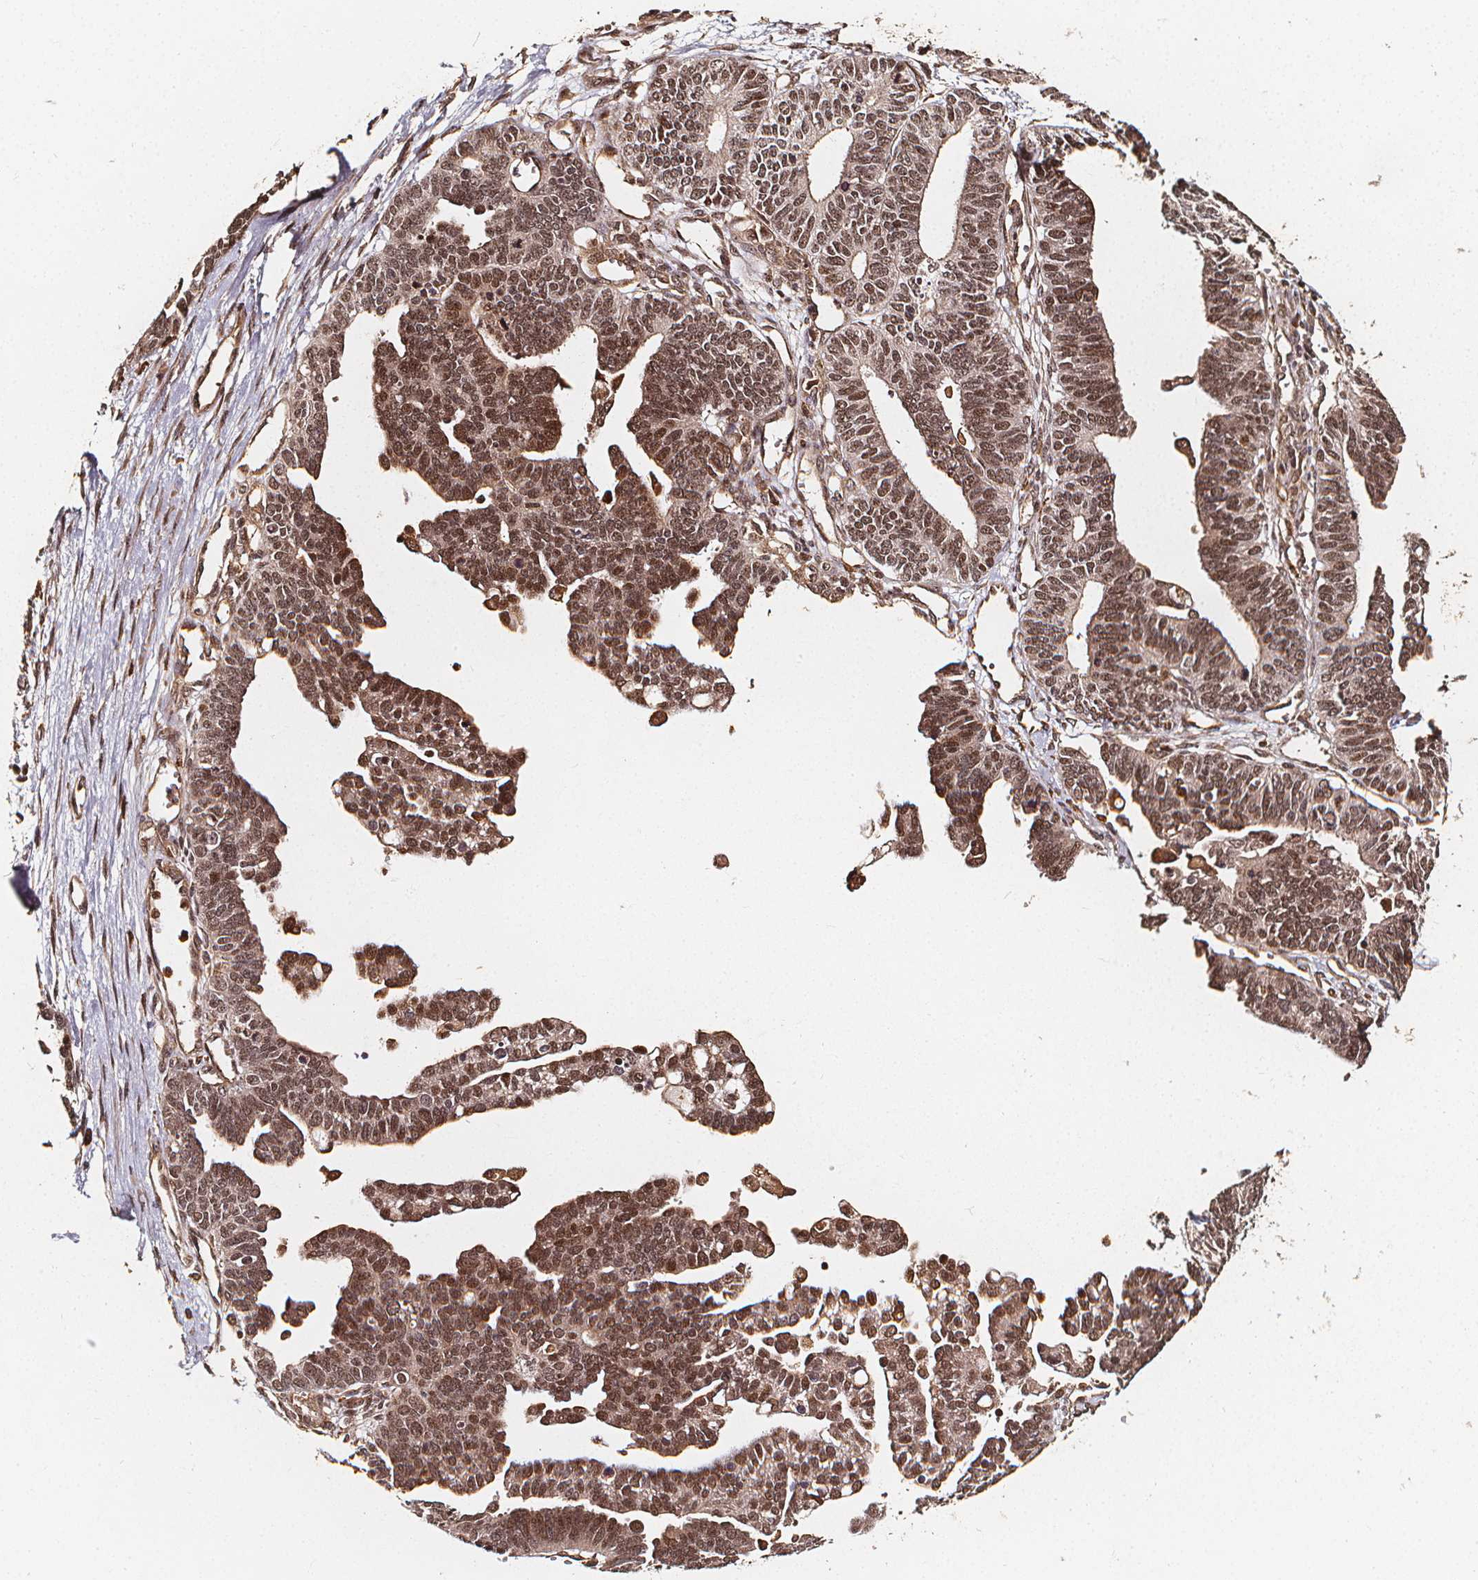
{"staining": {"intensity": "moderate", "quantity": ">75%", "location": "nuclear"}, "tissue": "ovarian cancer", "cell_type": "Tumor cells", "image_type": "cancer", "snomed": [{"axis": "morphology", "description": "Cystadenocarcinoma, serous, NOS"}, {"axis": "topography", "description": "Ovary"}], "caption": "Immunohistochemistry photomicrograph of neoplastic tissue: human ovarian serous cystadenocarcinoma stained using immunohistochemistry (IHC) shows medium levels of moderate protein expression localized specifically in the nuclear of tumor cells, appearing as a nuclear brown color.", "gene": "EXOSC9", "patient": {"sex": "female", "age": 51}}